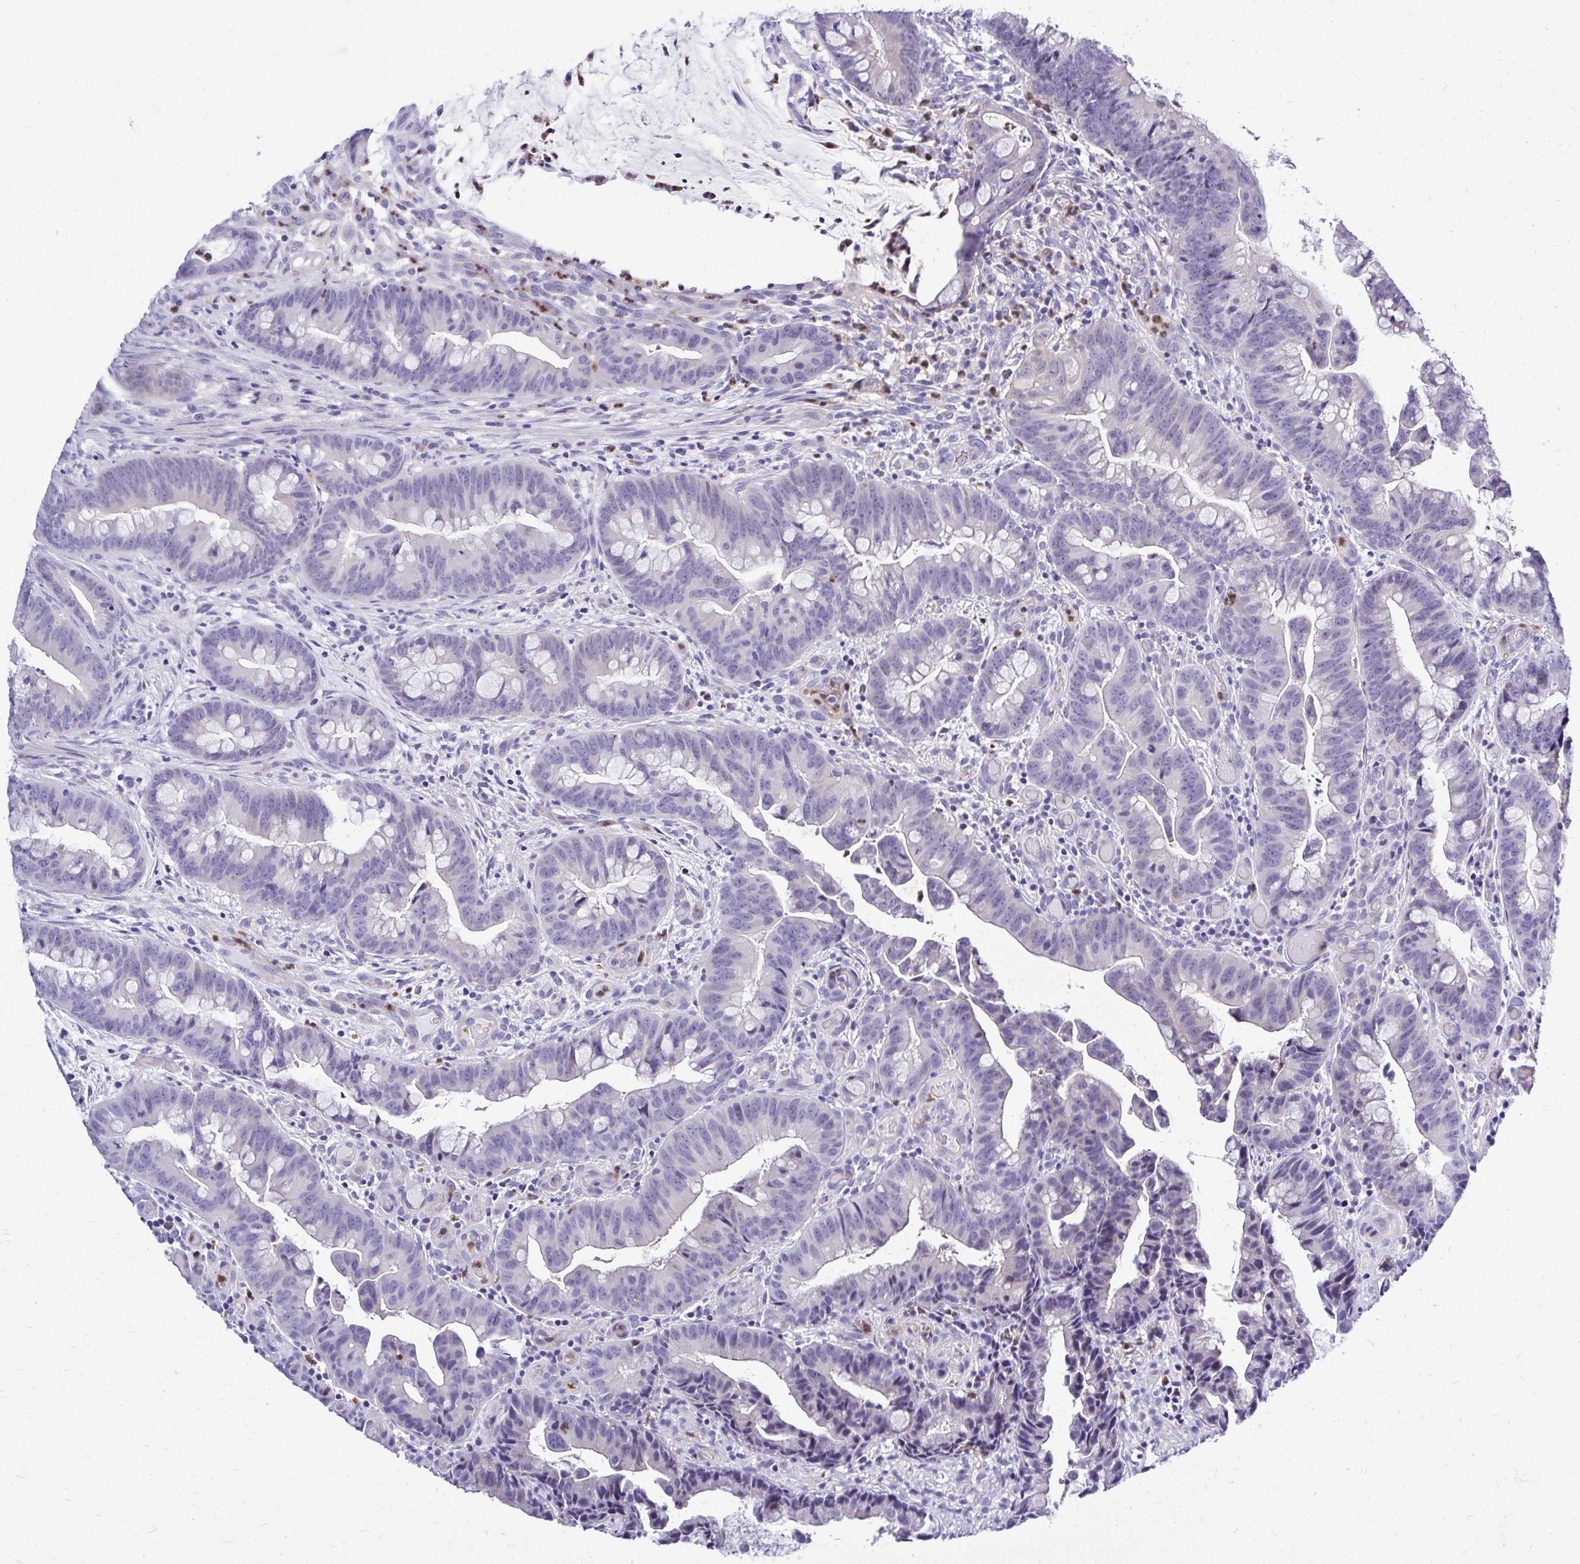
{"staining": {"intensity": "negative", "quantity": "none", "location": "none"}, "tissue": "colorectal cancer", "cell_type": "Tumor cells", "image_type": "cancer", "snomed": [{"axis": "morphology", "description": "Adenocarcinoma, NOS"}, {"axis": "topography", "description": "Colon"}], "caption": "A high-resolution image shows immunohistochemistry staining of colorectal cancer (adenocarcinoma), which demonstrates no significant positivity in tumor cells.", "gene": "ZSWIM9", "patient": {"sex": "male", "age": 62}}